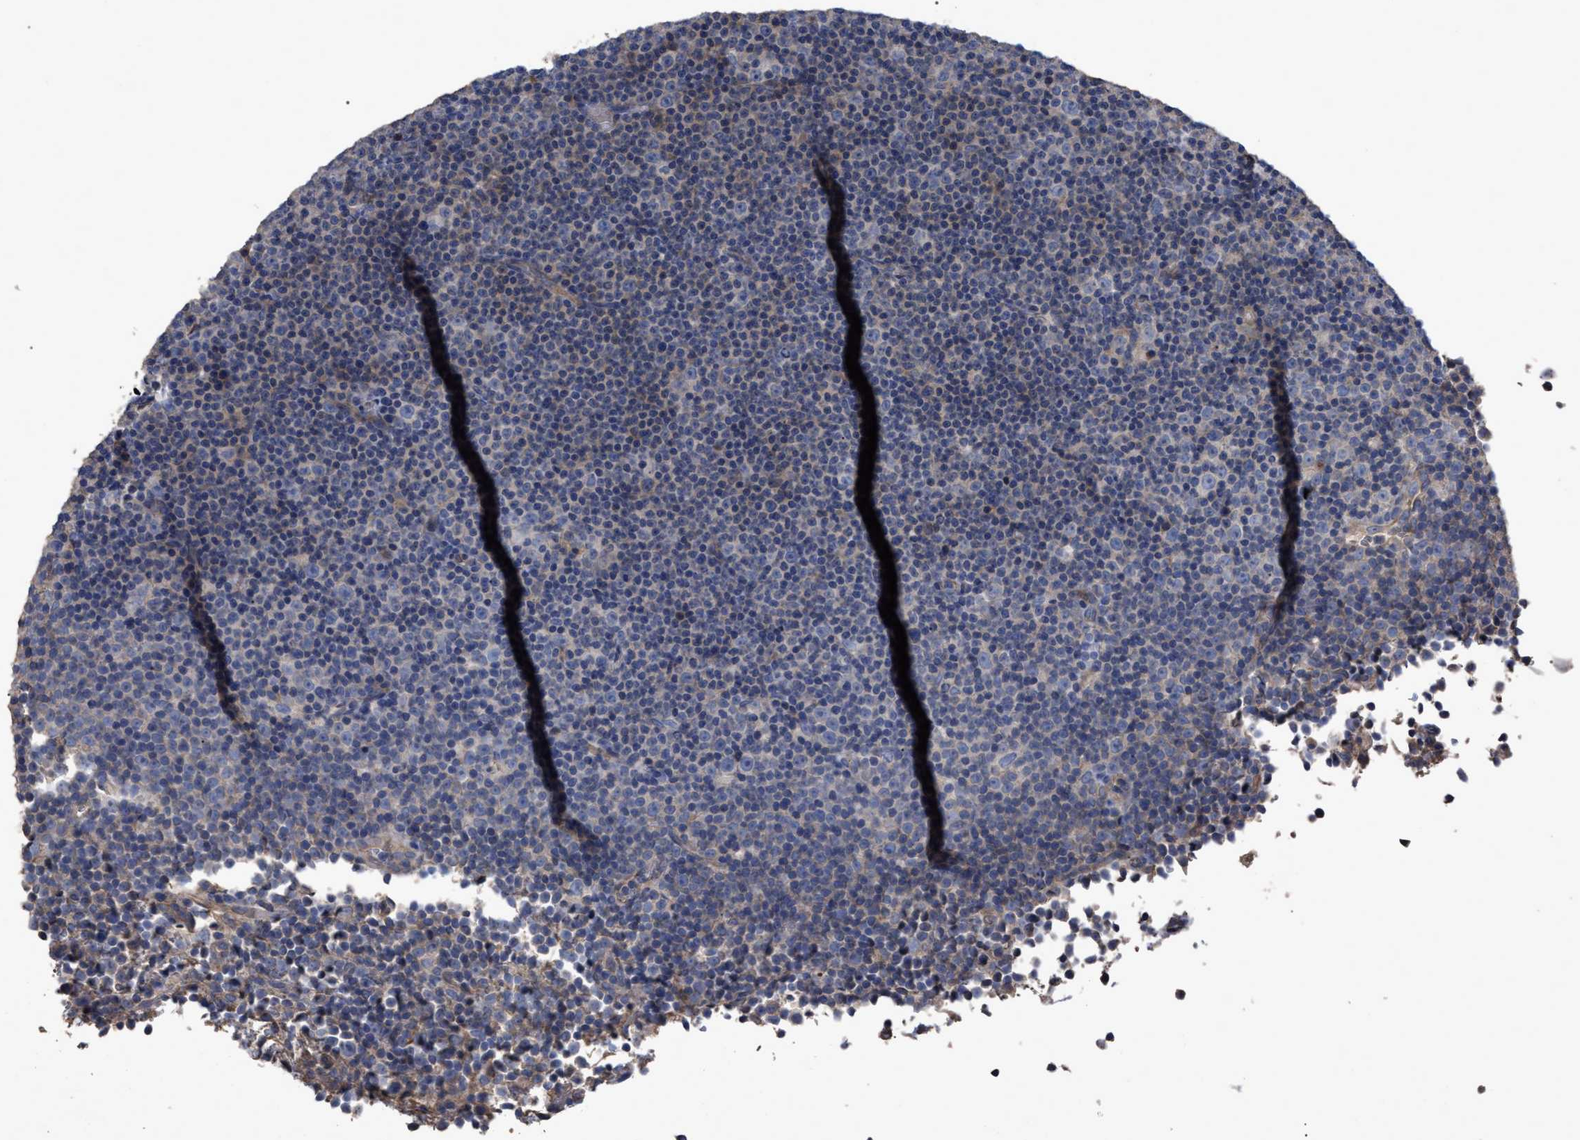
{"staining": {"intensity": "negative", "quantity": "none", "location": "none"}, "tissue": "lymphoma", "cell_type": "Tumor cells", "image_type": "cancer", "snomed": [{"axis": "morphology", "description": "Malignant lymphoma, non-Hodgkin's type, Low grade"}, {"axis": "topography", "description": "Lymph node"}], "caption": "The image displays no significant positivity in tumor cells of malignant lymphoma, non-Hodgkin's type (low-grade).", "gene": "BTN2A1", "patient": {"sex": "female", "age": 67}}